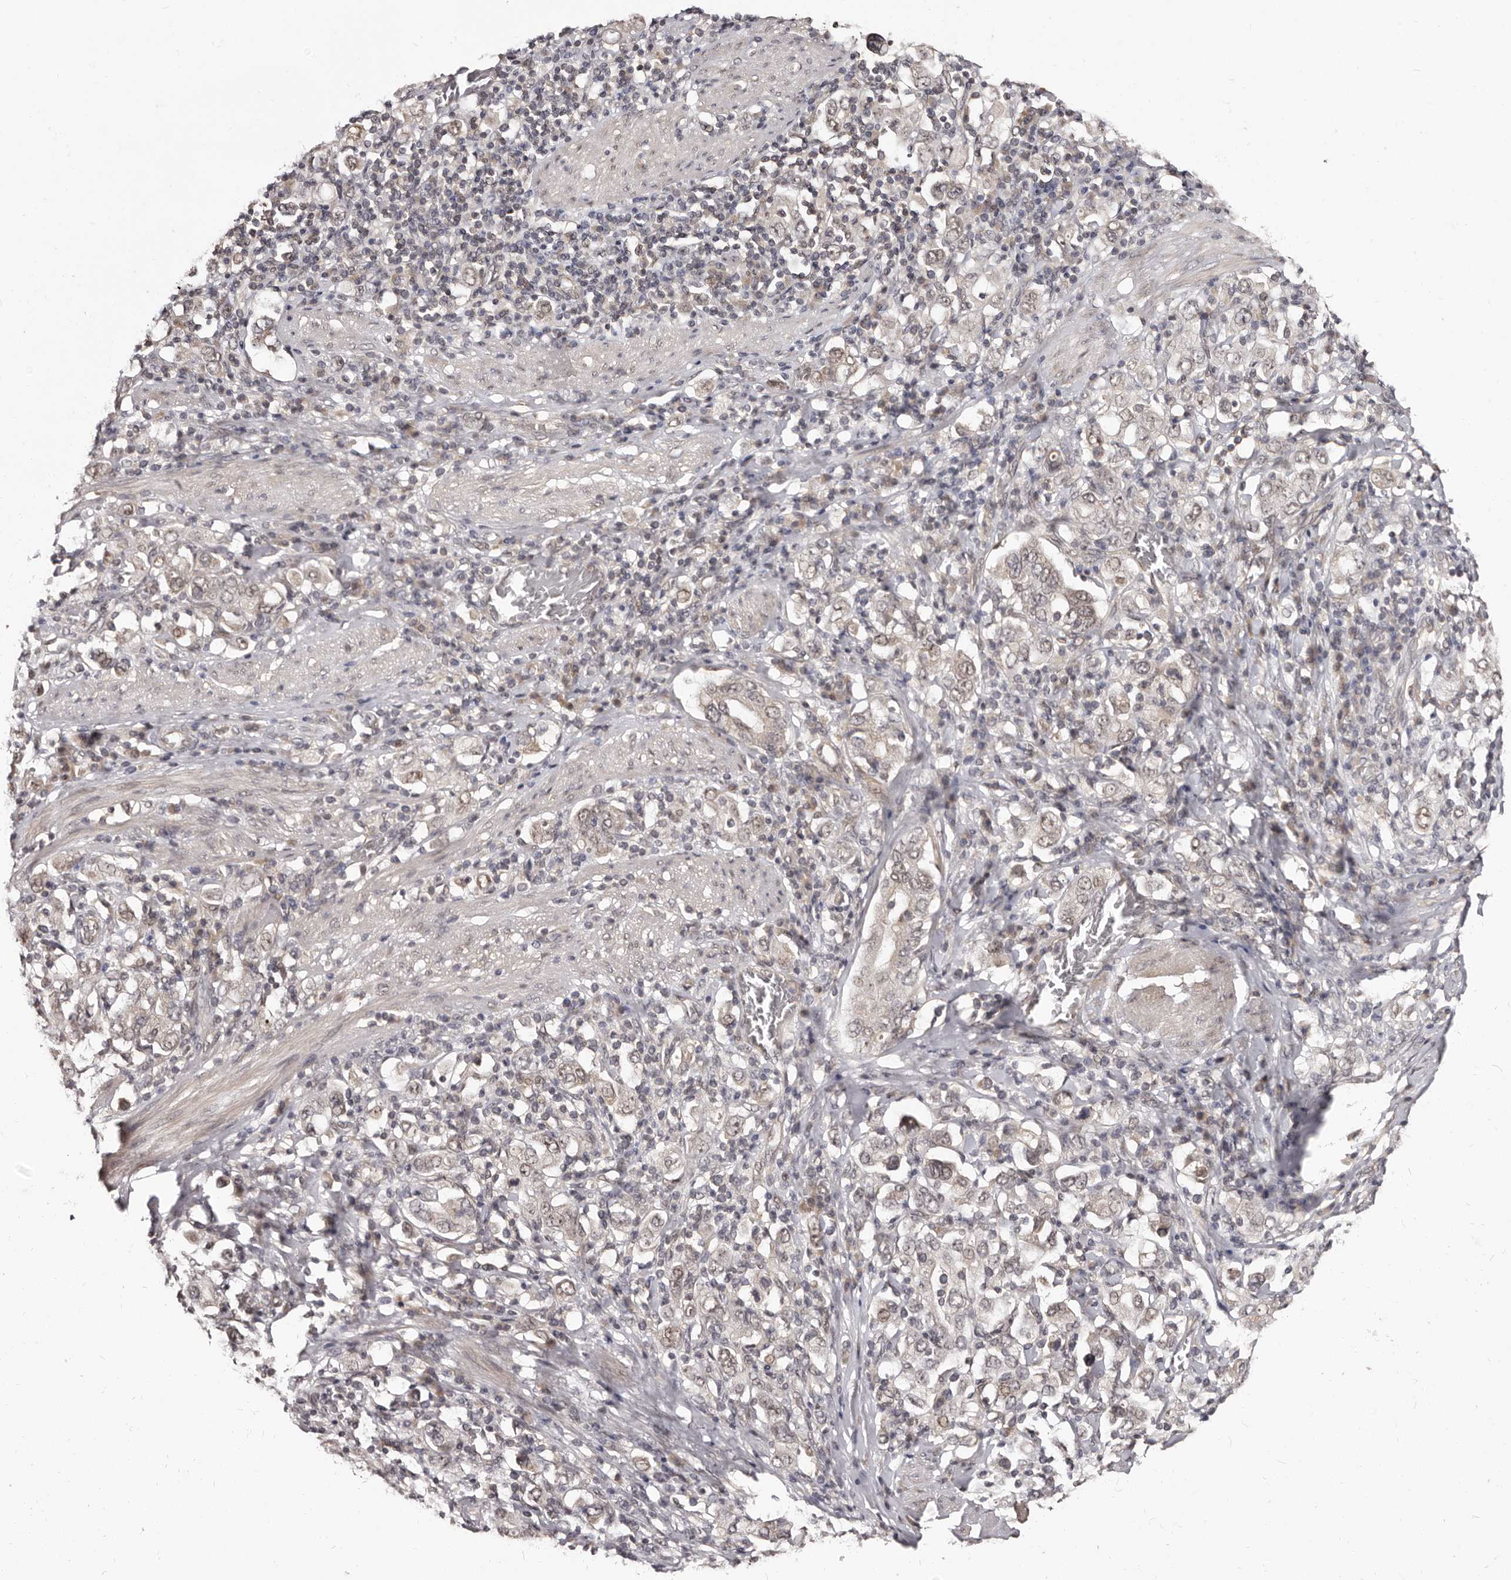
{"staining": {"intensity": "negative", "quantity": "none", "location": "none"}, "tissue": "stomach cancer", "cell_type": "Tumor cells", "image_type": "cancer", "snomed": [{"axis": "morphology", "description": "Adenocarcinoma, NOS"}, {"axis": "topography", "description": "Stomach, upper"}], "caption": "Immunohistochemical staining of stomach adenocarcinoma reveals no significant expression in tumor cells.", "gene": "TBC1D22B", "patient": {"sex": "male", "age": 62}}